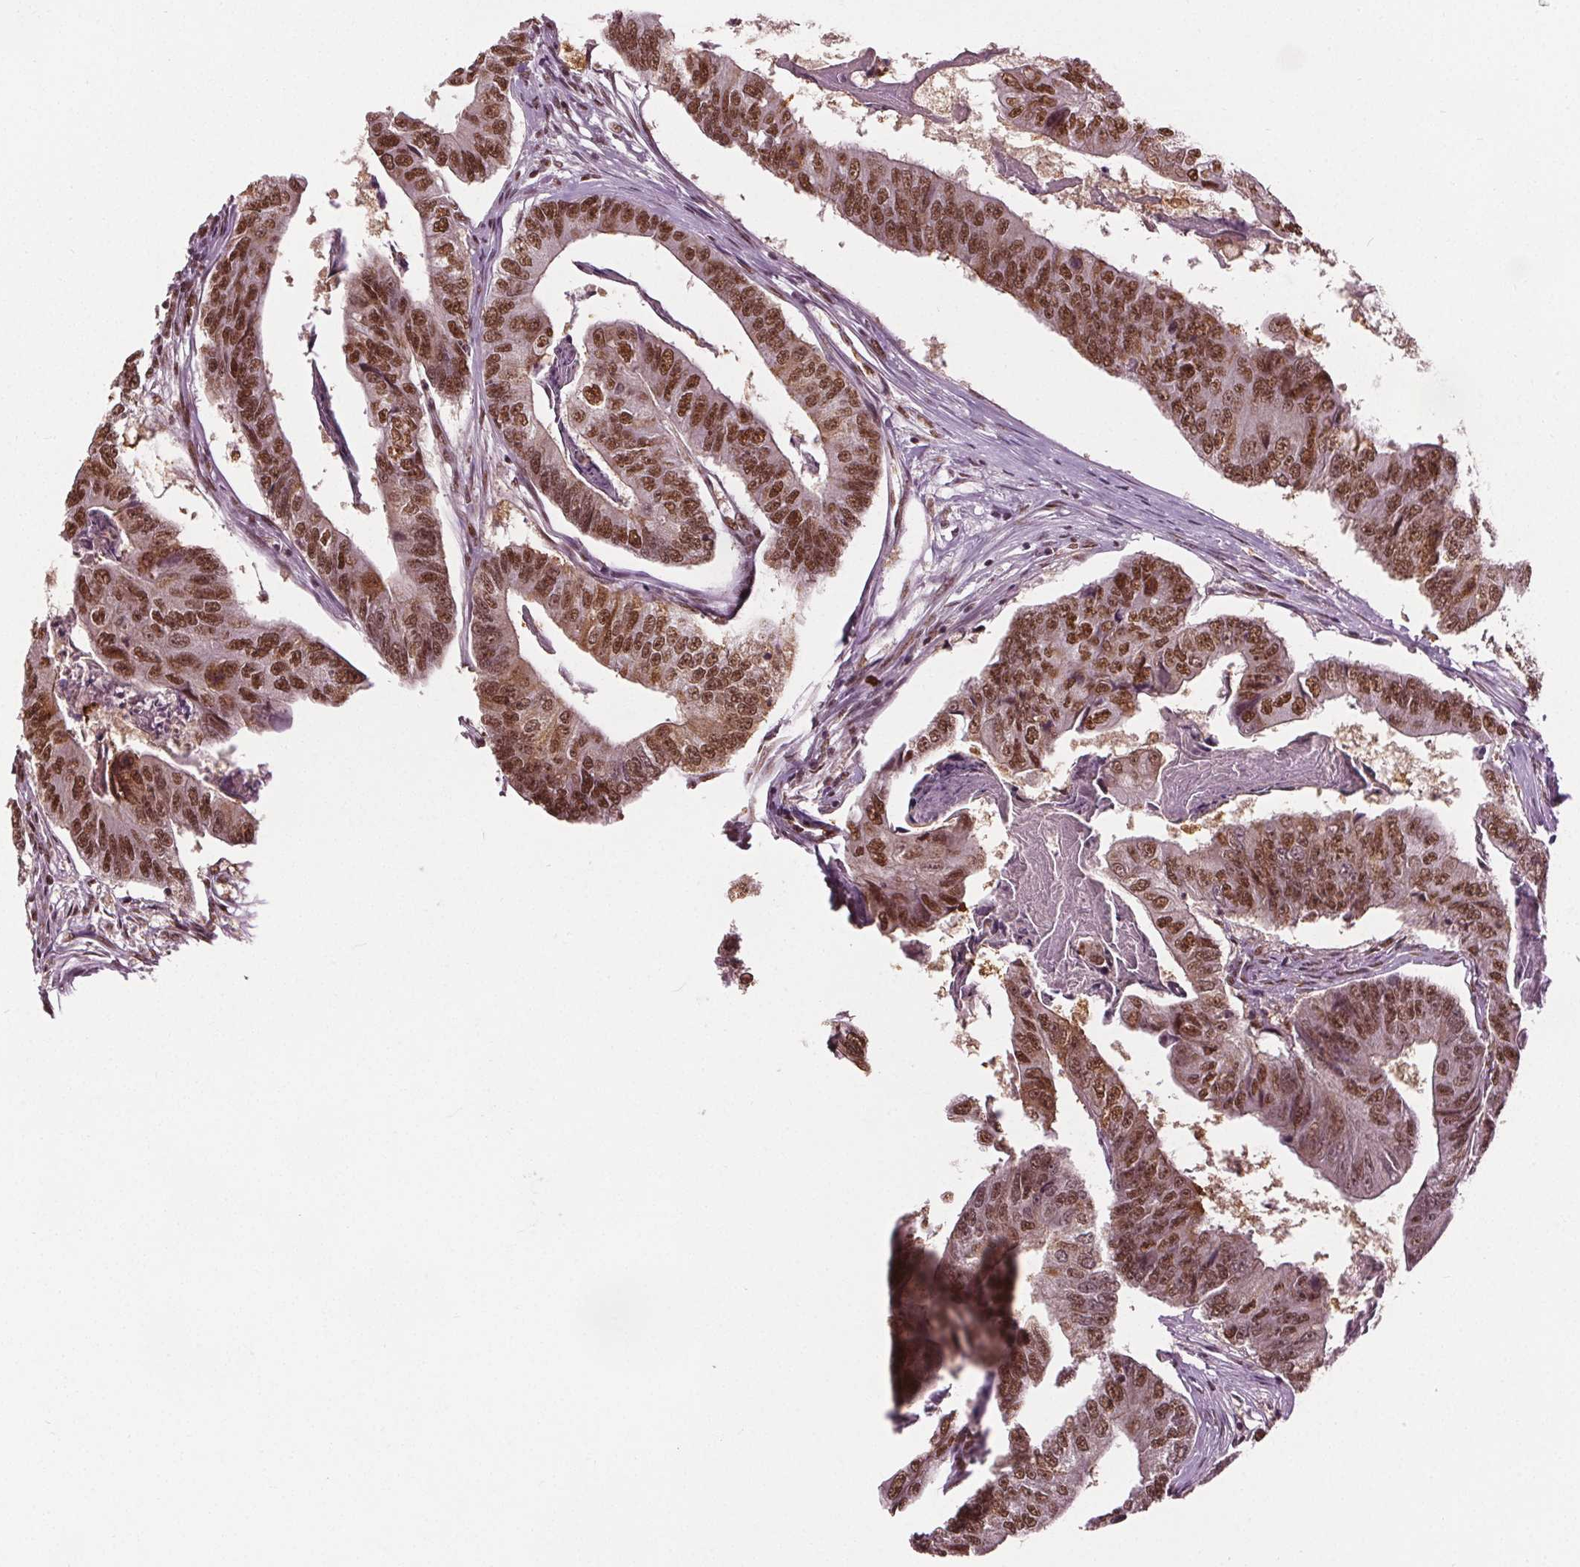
{"staining": {"intensity": "strong", "quantity": ">75%", "location": "nuclear"}, "tissue": "colorectal cancer", "cell_type": "Tumor cells", "image_type": "cancer", "snomed": [{"axis": "morphology", "description": "Adenocarcinoma, NOS"}, {"axis": "topography", "description": "Colon"}], "caption": "Protein analysis of colorectal adenocarcinoma tissue shows strong nuclear staining in approximately >75% of tumor cells.", "gene": "IWS1", "patient": {"sex": "female", "age": 67}}